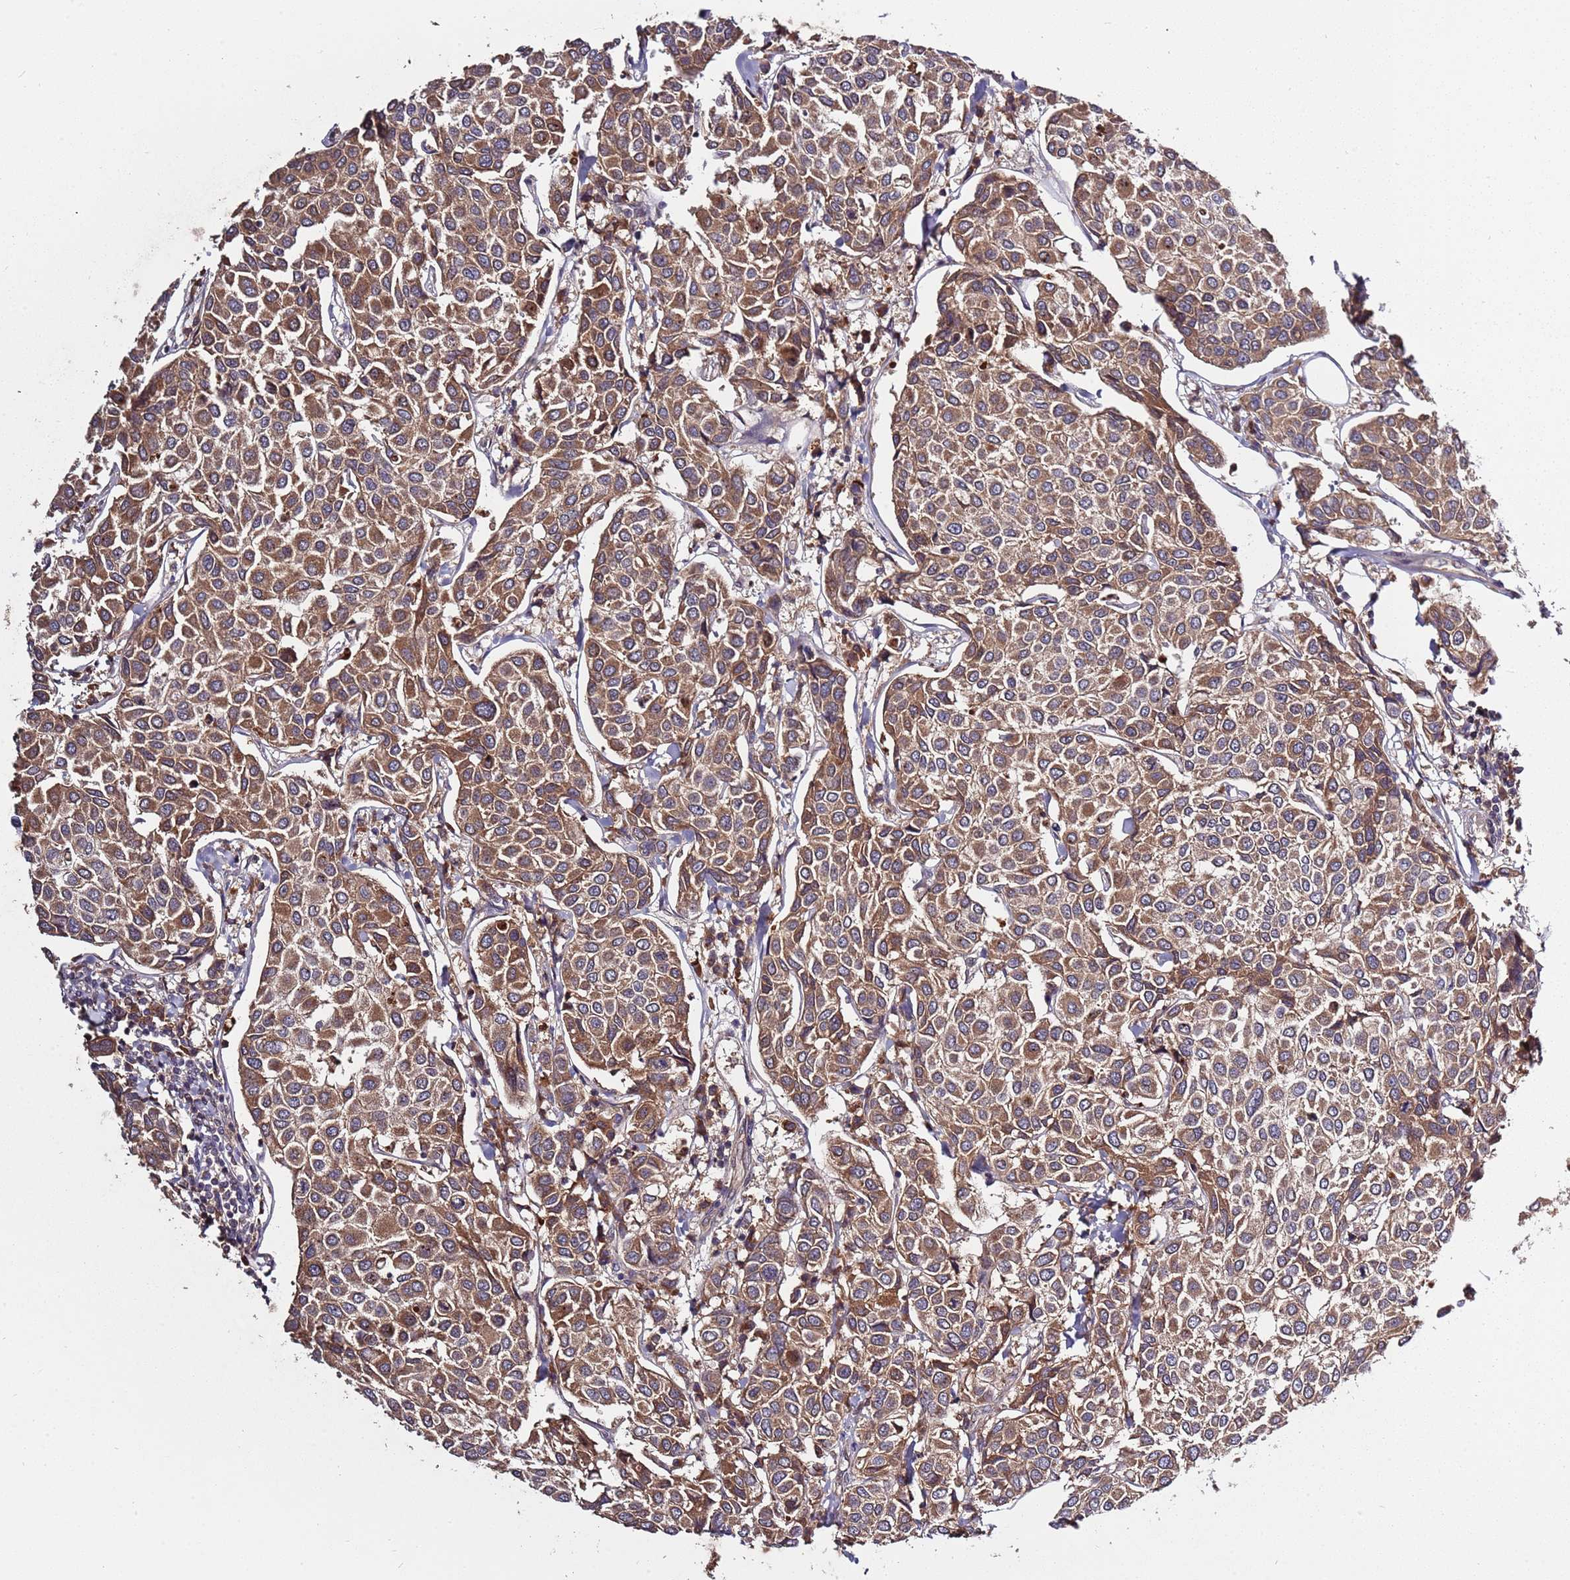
{"staining": {"intensity": "moderate", "quantity": ">75%", "location": "cytoplasmic/membranous"}, "tissue": "breast cancer", "cell_type": "Tumor cells", "image_type": "cancer", "snomed": [{"axis": "morphology", "description": "Duct carcinoma"}, {"axis": "topography", "description": "Breast"}], "caption": "Immunohistochemical staining of human breast cancer exhibits medium levels of moderate cytoplasmic/membranous protein expression in about >75% of tumor cells. (Stains: DAB in brown, nuclei in blue, Microscopy: brightfield microscopy at high magnification).", "gene": "USP32", "patient": {"sex": "female", "age": 55}}